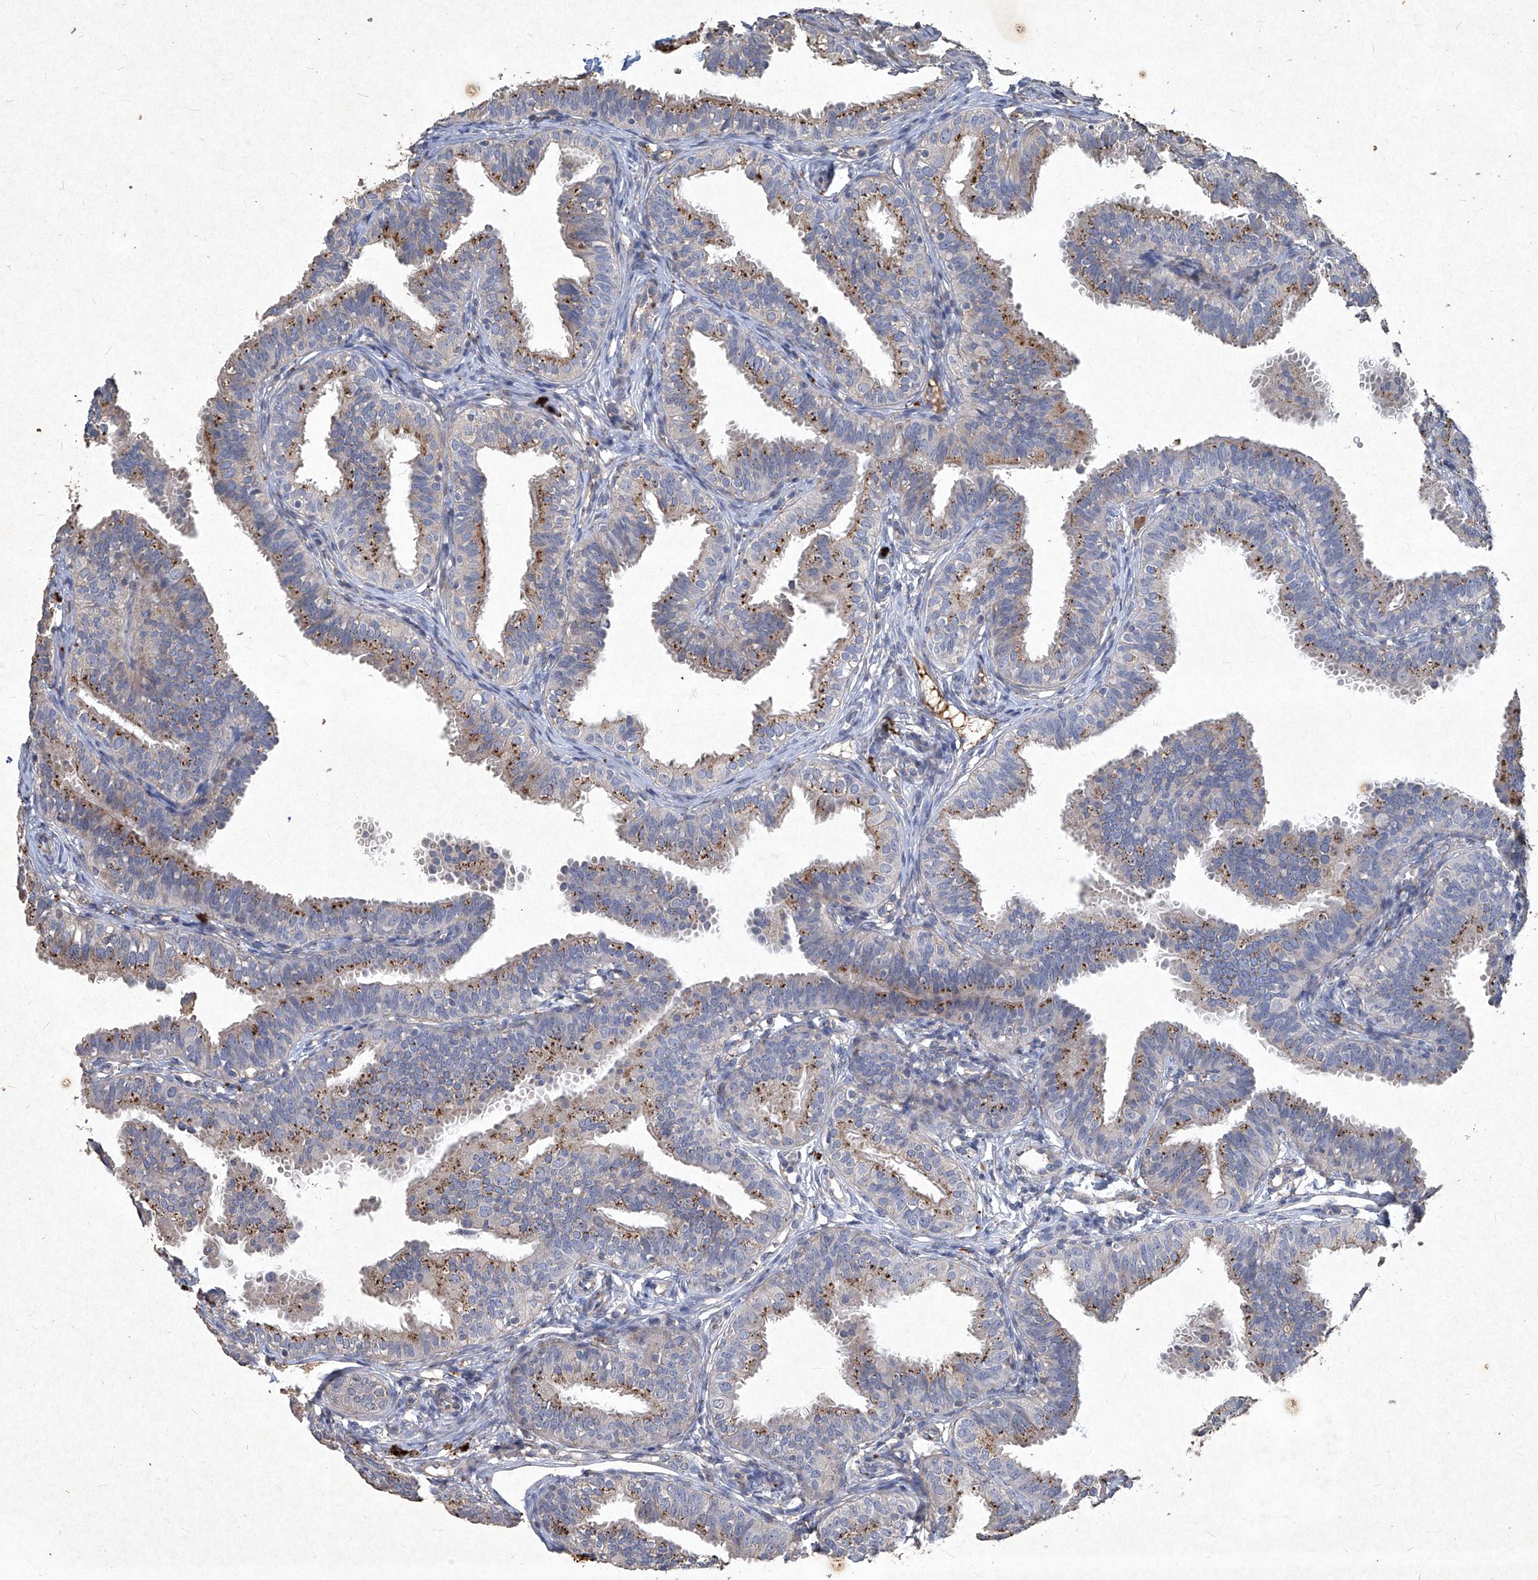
{"staining": {"intensity": "strong", "quantity": "25%-75%", "location": "cytoplasmic/membranous"}, "tissue": "fallopian tube", "cell_type": "Glandular cells", "image_type": "normal", "snomed": [{"axis": "morphology", "description": "Normal tissue, NOS"}, {"axis": "topography", "description": "Fallopian tube"}], "caption": "A photomicrograph showing strong cytoplasmic/membranous positivity in approximately 25%-75% of glandular cells in benign fallopian tube, as visualized by brown immunohistochemical staining.", "gene": "MED16", "patient": {"sex": "female", "age": 35}}